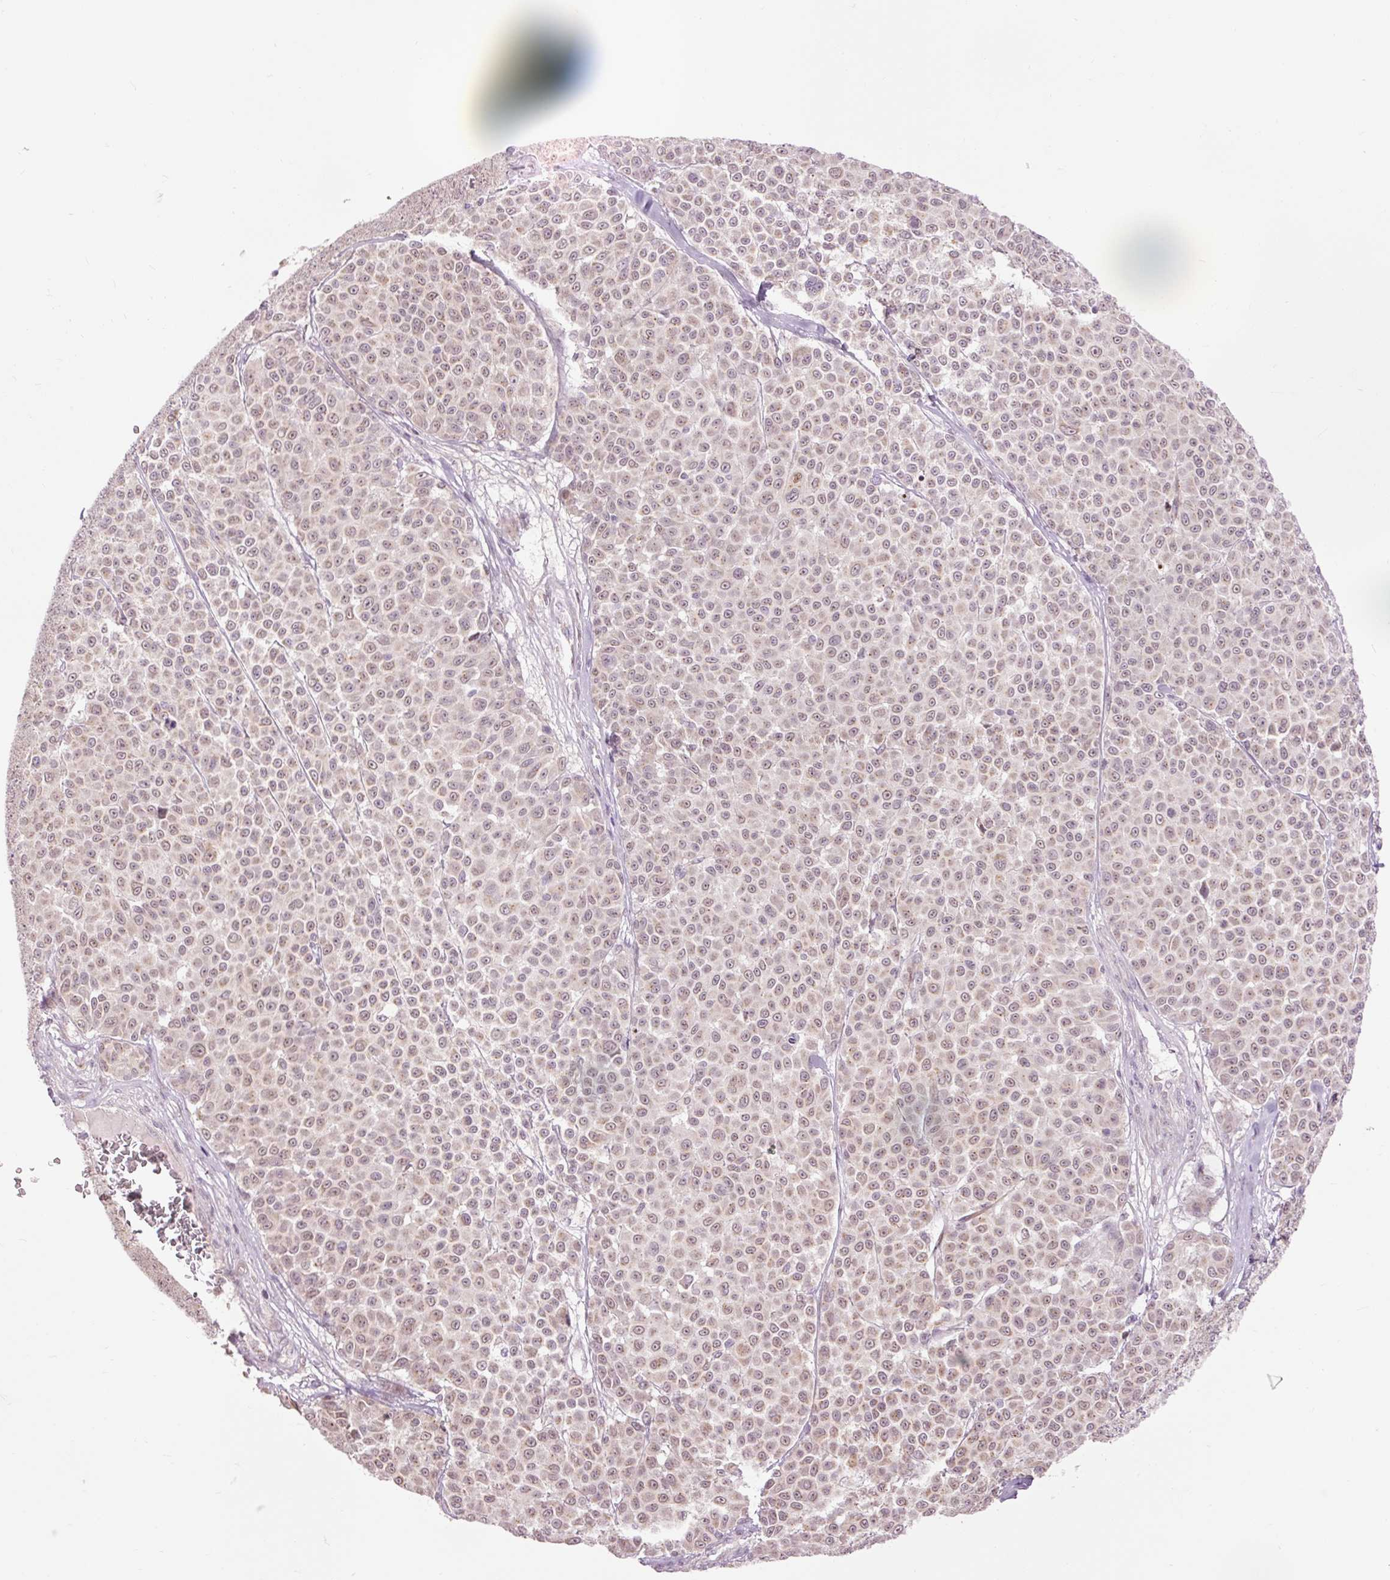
{"staining": {"intensity": "weak", "quantity": ">75%", "location": "nuclear"}, "tissue": "melanoma", "cell_type": "Tumor cells", "image_type": "cancer", "snomed": [{"axis": "morphology", "description": "Malignant melanoma, NOS"}, {"axis": "topography", "description": "Skin"}], "caption": "Melanoma stained with DAB IHC exhibits low levels of weak nuclear positivity in approximately >75% of tumor cells.", "gene": "PRDX5", "patient": {"sex": "male", "age": 46}}